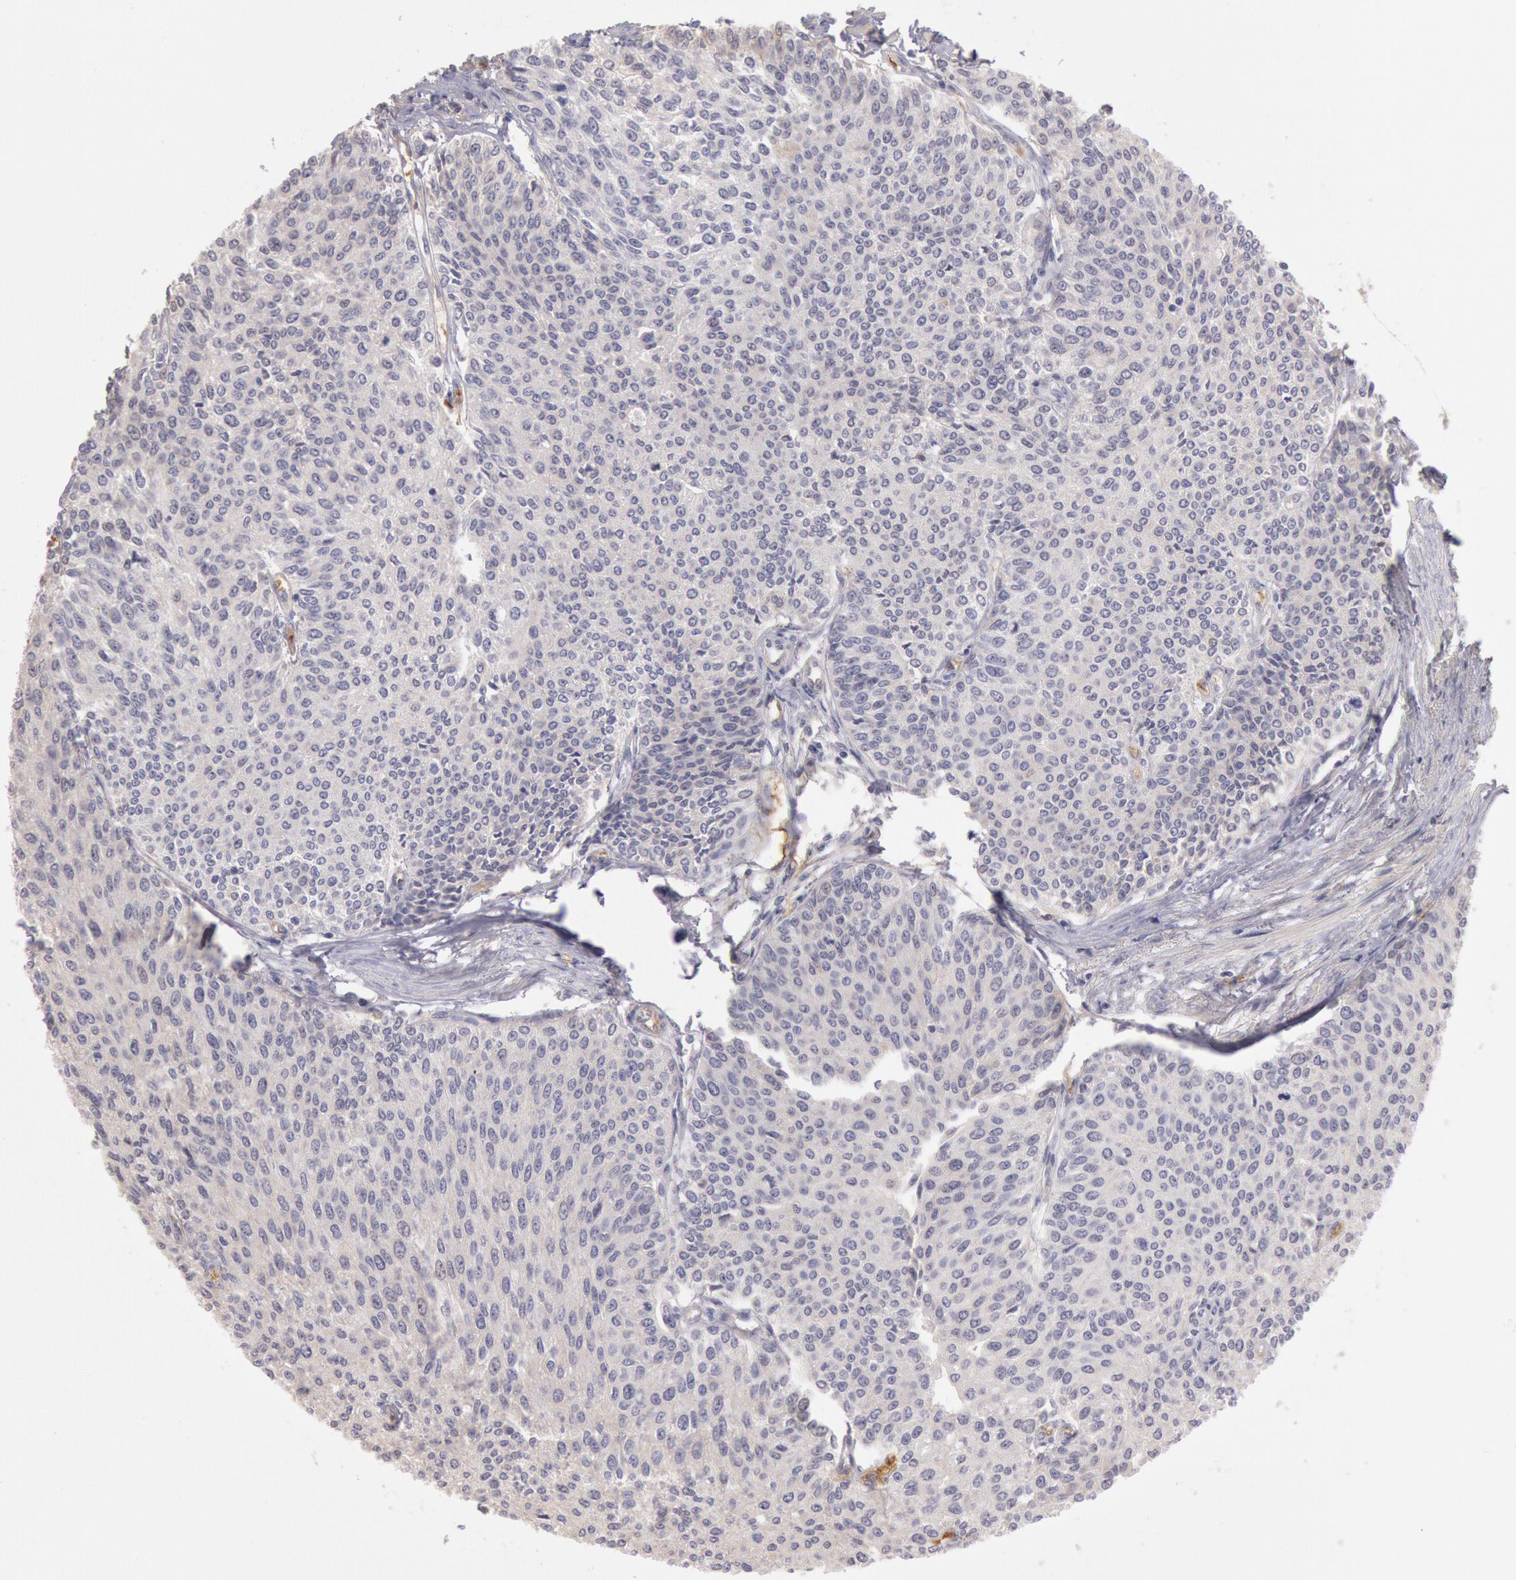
{"staining": {"intensity": "negative", "quantity": "none", "location": "none"}, "tissue": "urothelial cancer", "cell_type": "Tumor cells", "image_type": "cancer", "snomed": [{"axis": "morphology", "description": "Urothelial carcinoma, Low grade"}, {"axis": "topography", "description": "Urinary bladder"}], "caption": "Immunohistochemistry (IHC) micrograph of neoplastic tissue: human urothelial cancer stained with DAB demonstrates no significant protein staining in tumor cells.", "gene": "C1R", "patient": {"sex": "female", "age": 73}}